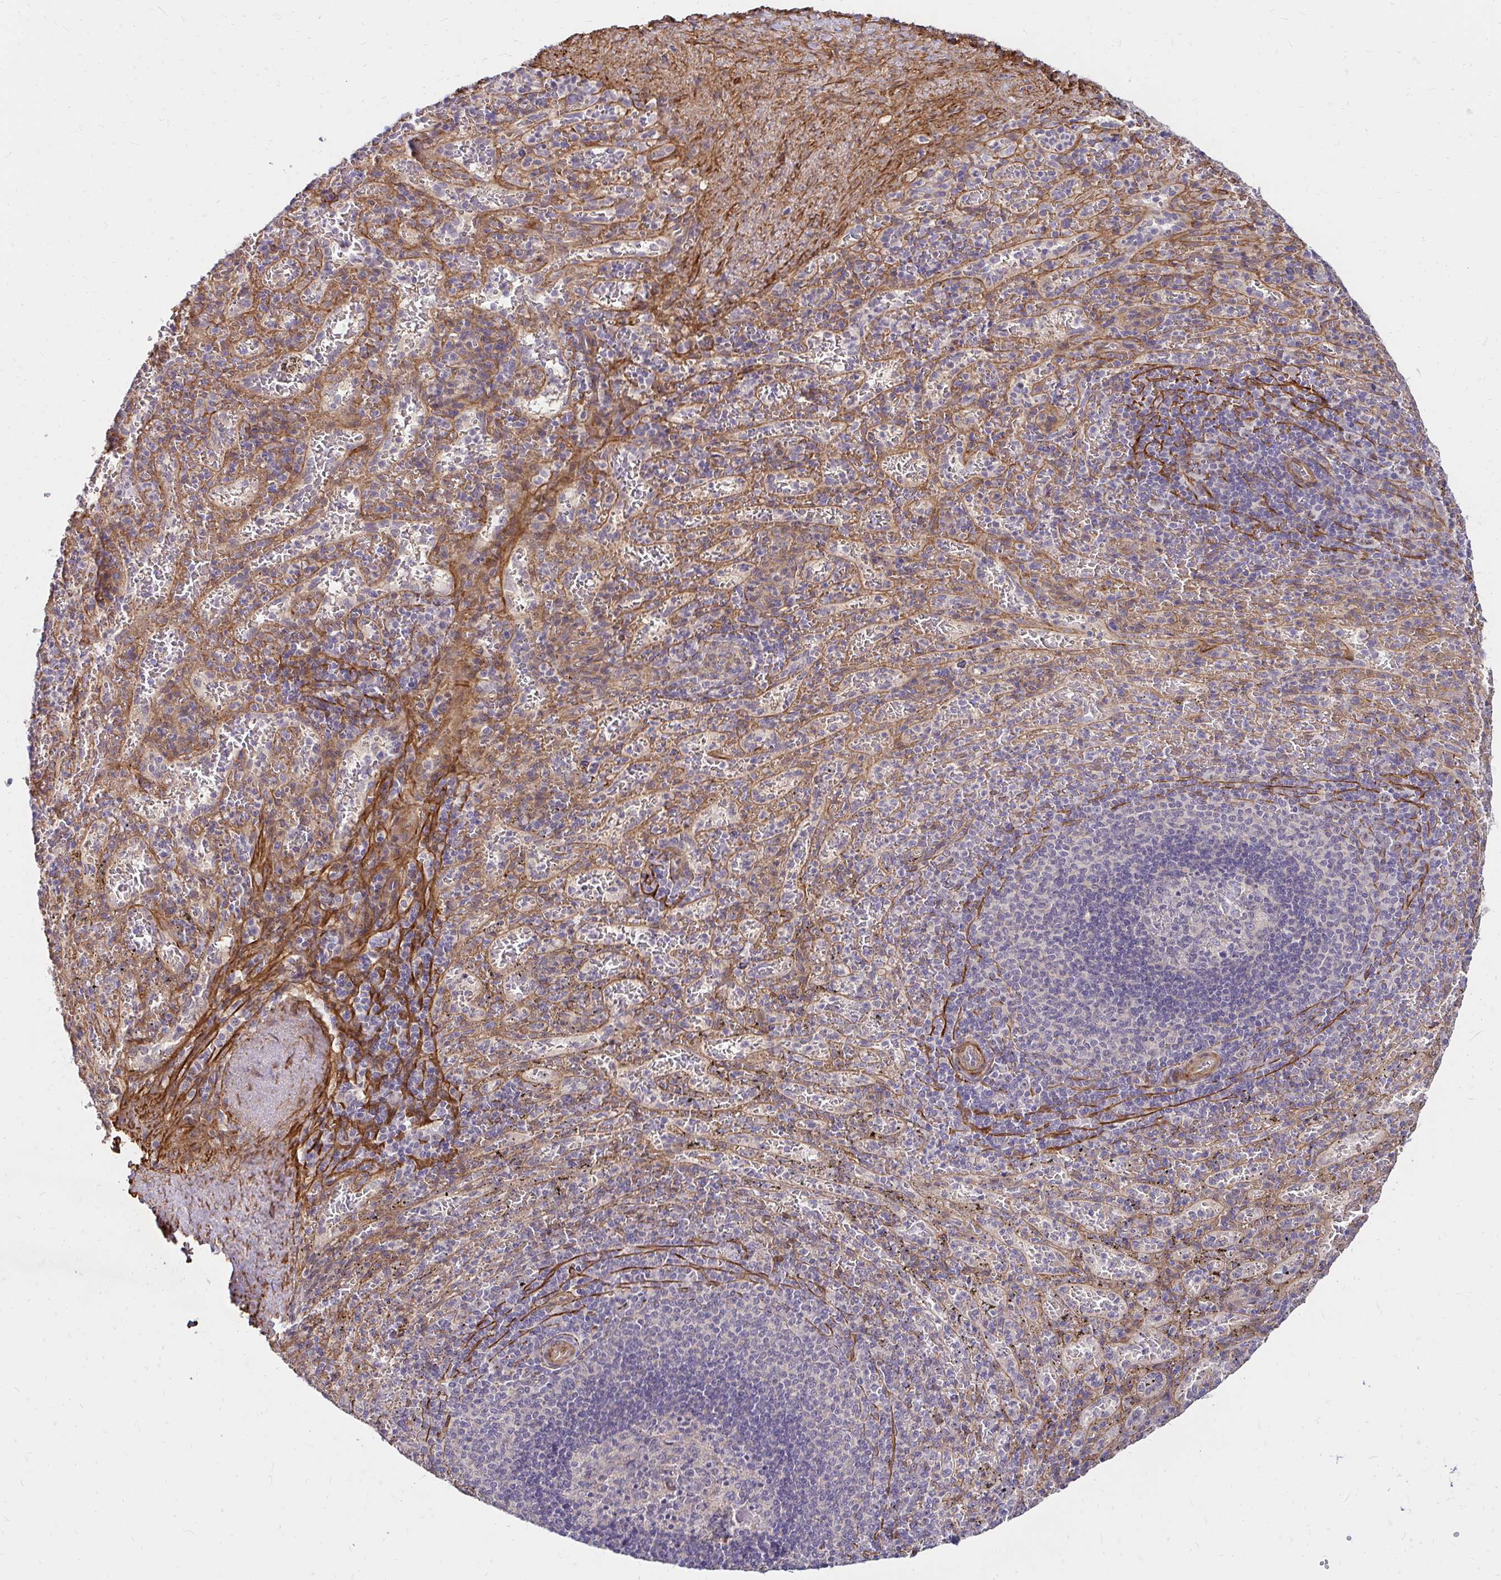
{"staining": {"intensity": "weak", "quantity": "<25%", "location": "cytoplasmic/membranous"}, "tissue": "spleen", "cell_type": "Cells in red pulp", "image_type": "normal", "snomed": [{"axis": "morphology", "description": "Normal tissue, NOS"}, {"axis": "topography", "description": "Spleen"}], "caption": "A high-resolution histopathology image shows immunohistochemistry (IHC) staining of unremarkable spleen, which exhibits no significant staining in cells in red pulp. The staining is performed using DAB (3,3'-diaminobenzidine) brown chromogen with nuclei counter-stained in using hematoxylin.", "gene": "YAP1", "patient": {"sex": "male", "age": 57}}